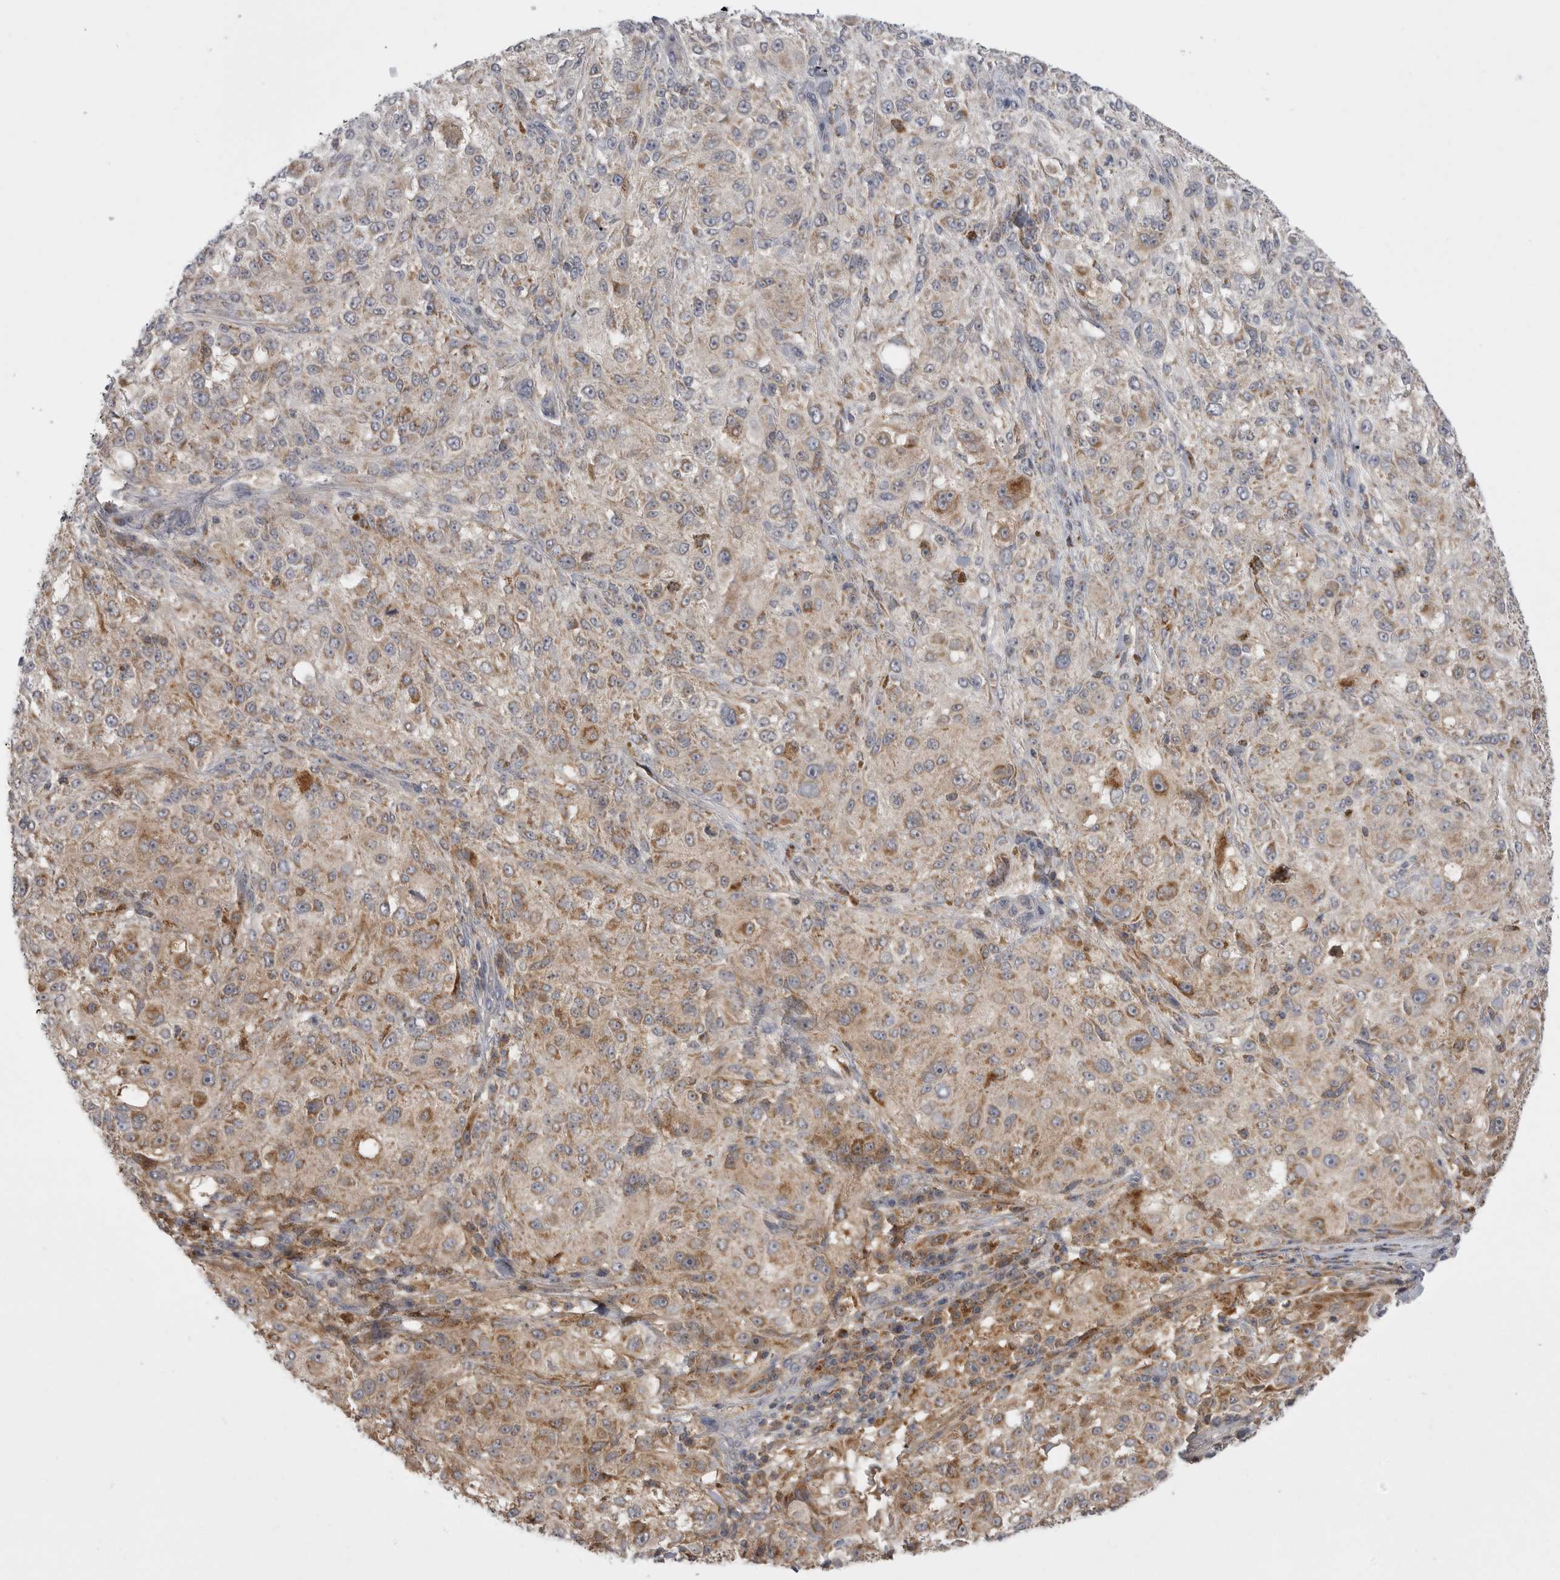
{"staining": {"intensity": "moderate", "quantity": "<25%", "location": "cytoplasmic/membranous"}, "tissue": "melanoma", "cell_type": "Tumor cells", "image_type": "cancer", "snomed": [{"axis": "morphology", "description": "Necrosis, NOS"}, {"axis": "morphology", "description": "Malignant melanoma, NOS"}, {"axis": "topography", "description": "Skin"}], "caption": "Immunohistochemical staining of human malignant melanoma shows low levels of moderate cytoplasmic/membranous expression in approximately <25% of tumor cells.", "gene": "KYAT3", "patient": {"sex": "female", "age": 87}}